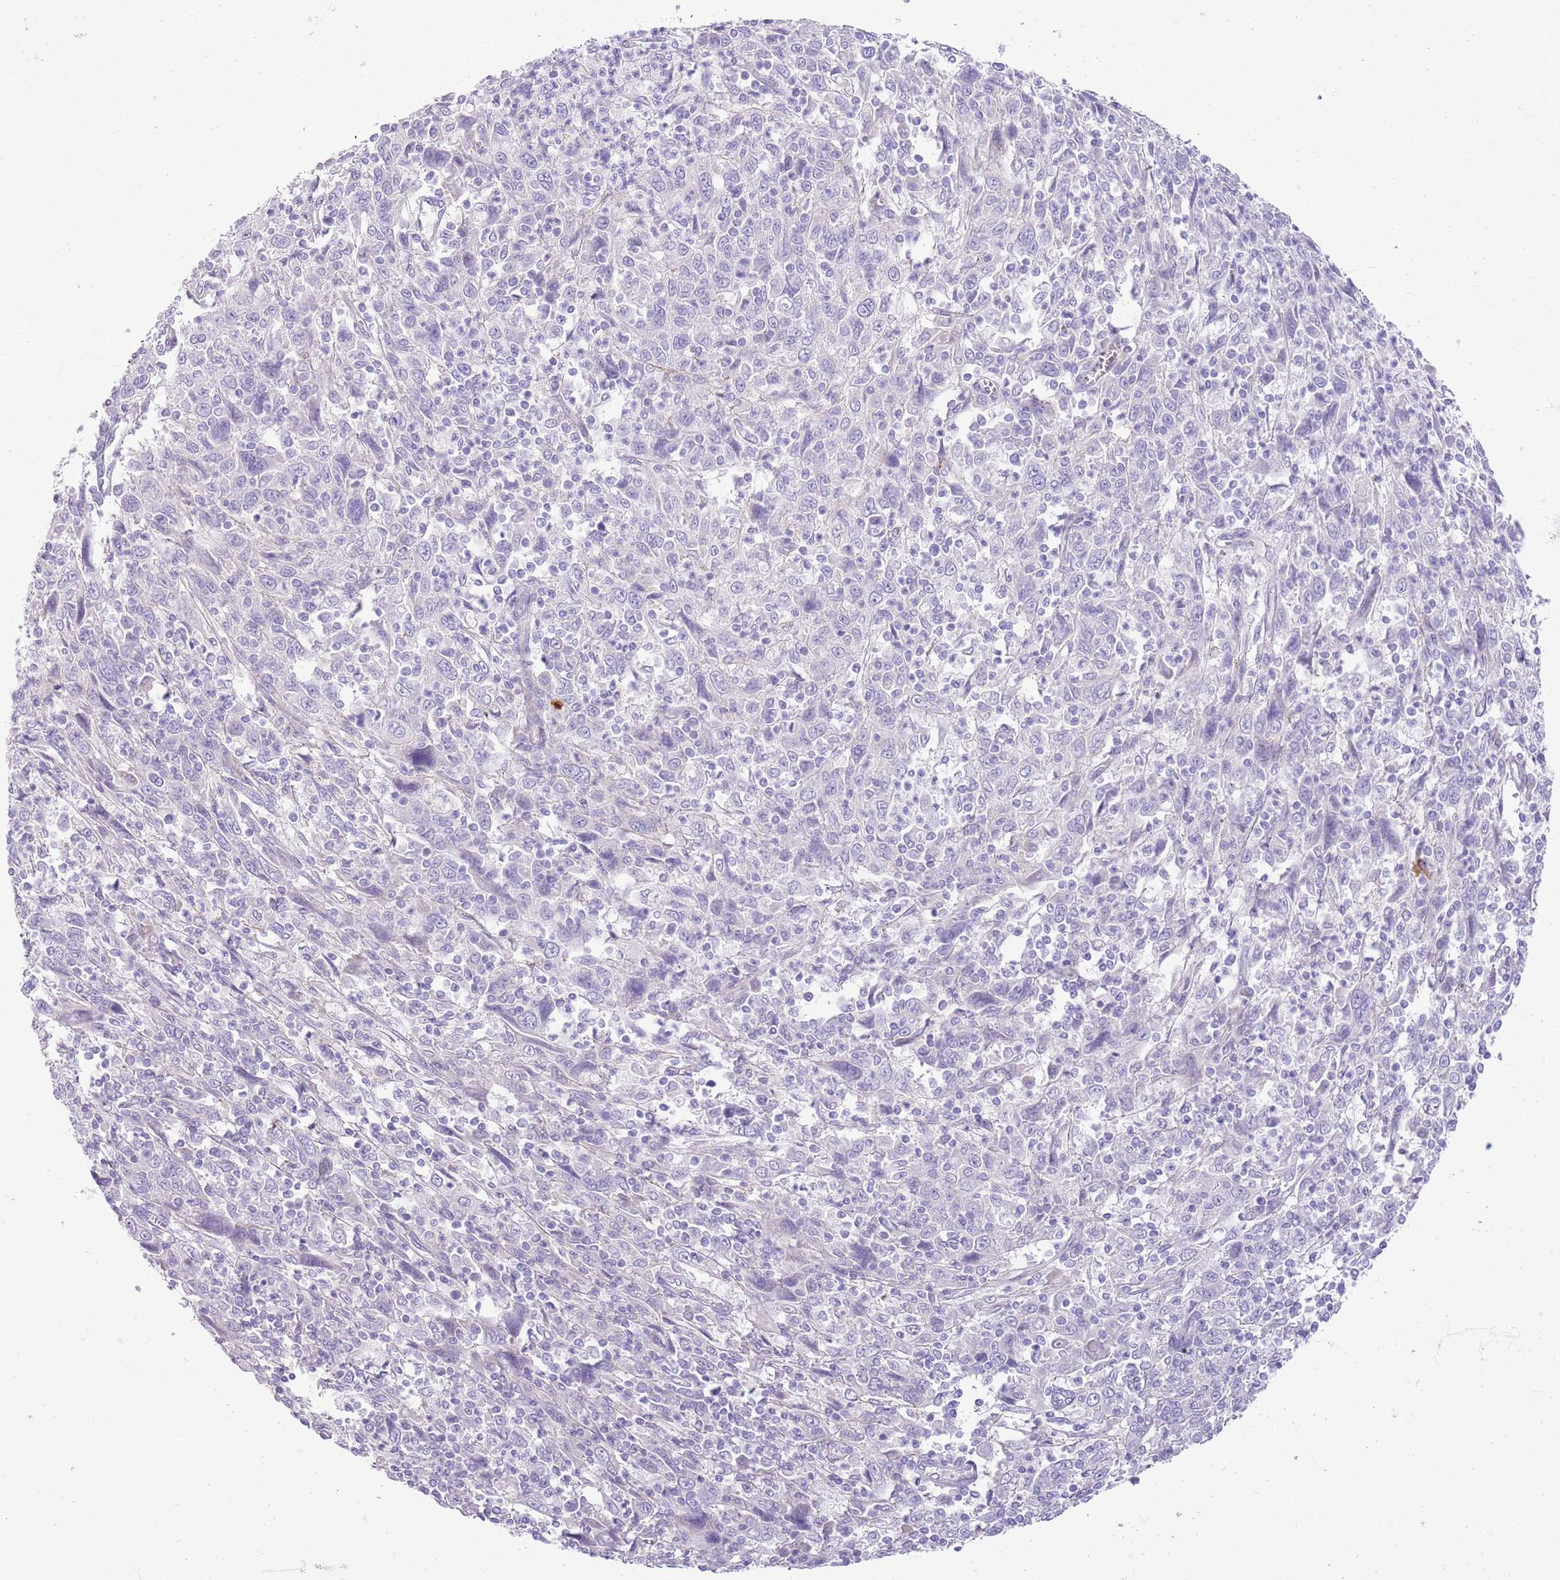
{"staining": {"intensity": "negative", "quantity": "none", "location": "none"}, "tissue": "cervical cancer", "cell_type": "Tumor cells", "image_type": "cancer", "snomed": [{"axis": "morphology", "description": "Squamous cell carcinoma, NOS"}, {"axis": "topography", "description": "Cervix"}], "caption": "Squamous cell carcinoma (cervical) stained for a protein using IHC reveals no positivity tumor cells.", "gene": "ZC4H2", "patient": {"sex": "female", "age": 46}}